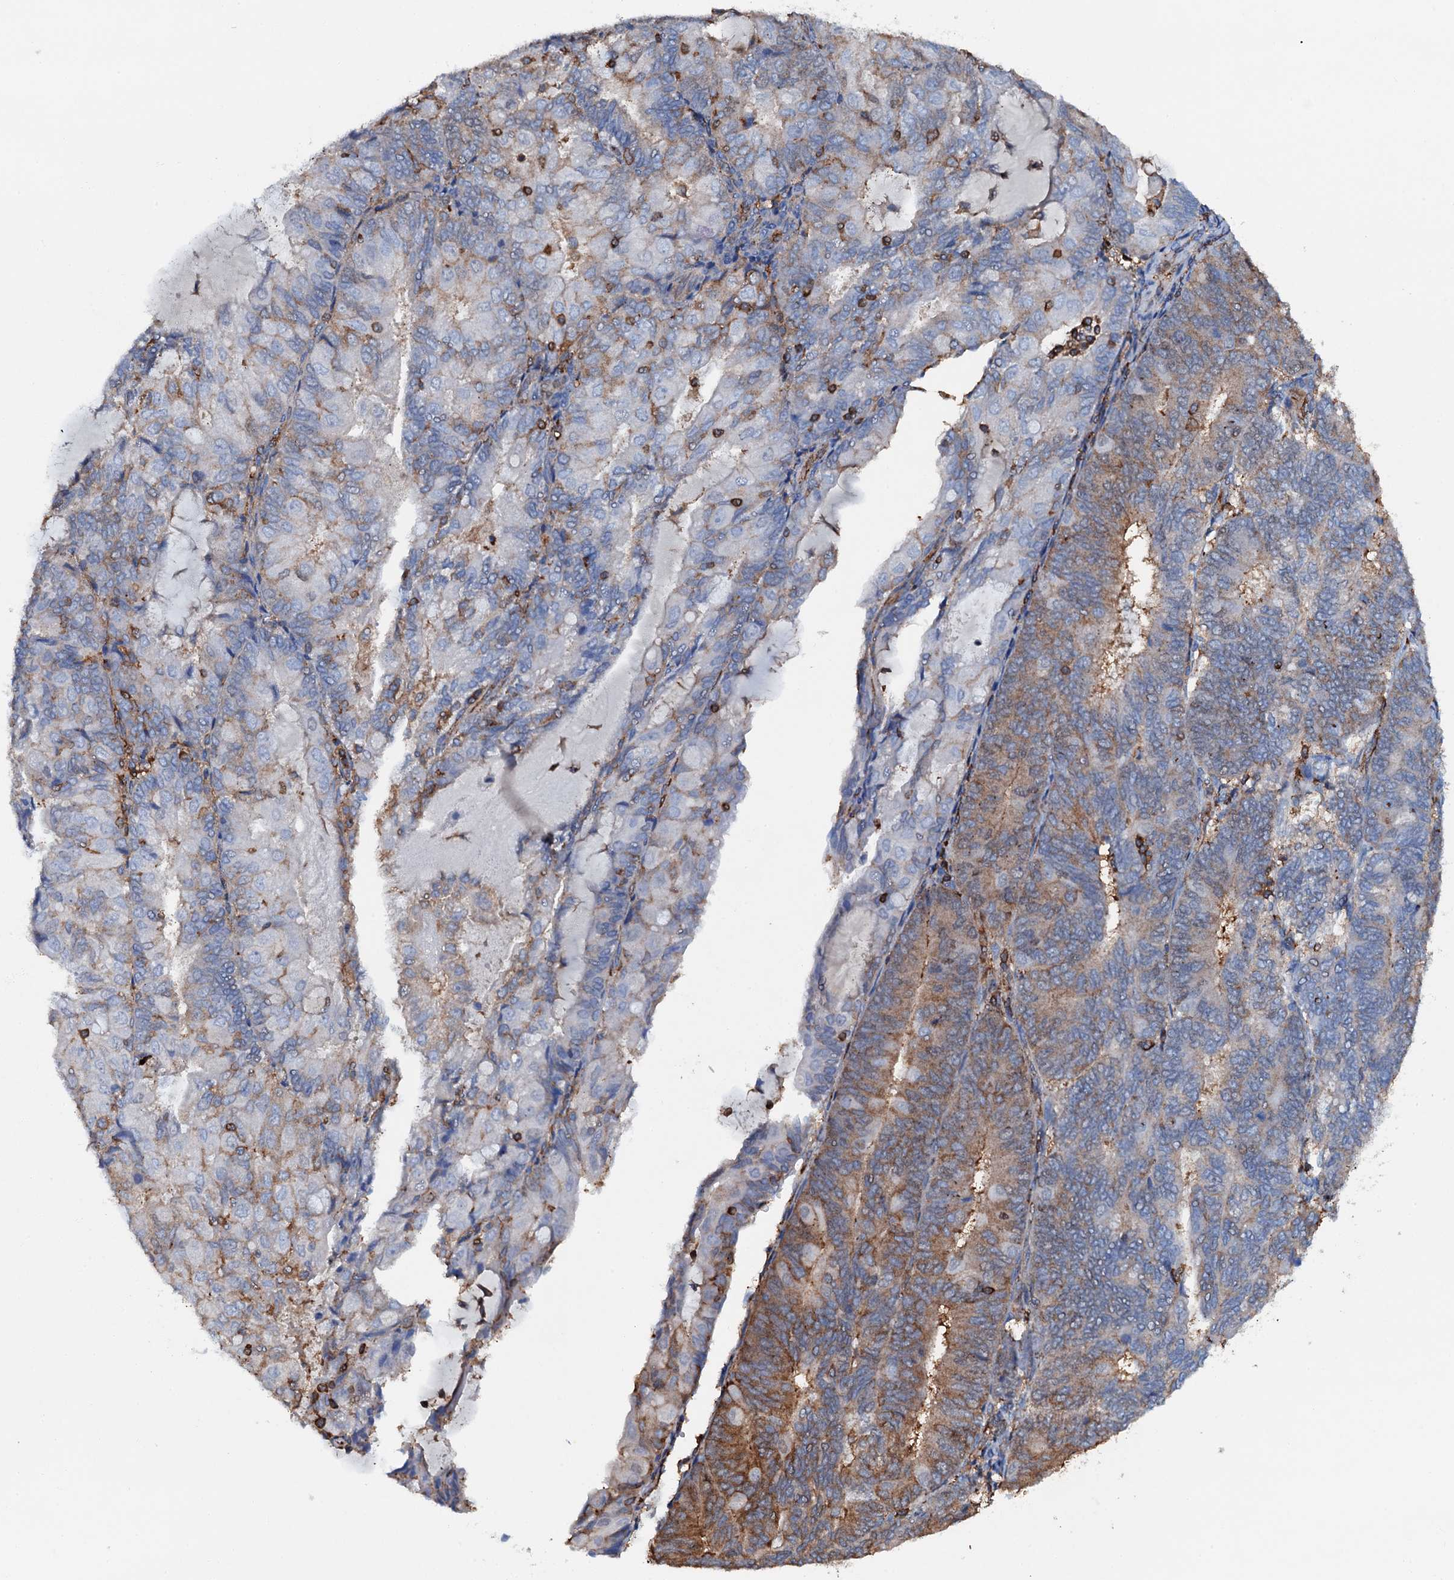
{"staining": {"intensity": "moderate", "quantity": "<25%", "location": "cytoplasmic/membranous"}, "tissue": "endometrial cancer", "cell_type": "Tumor cells", "image_type": "cancer", "snomed": [{"axis": "morphology", "description": "Adenocarcinoma, NOS"}, {"axis": "topography", "description": "Endometrium"}], "caption": "Immunohistochemistry of endometrial cancer shows low levels of moderate cytoplasmic/membranous positivity in about <25% of tumor cells. (DAB IHC, brown staining for protein, blue staining for nuclei).", "gene": "MS4A4E", "patient": {"sex": "female", "age": 81}}